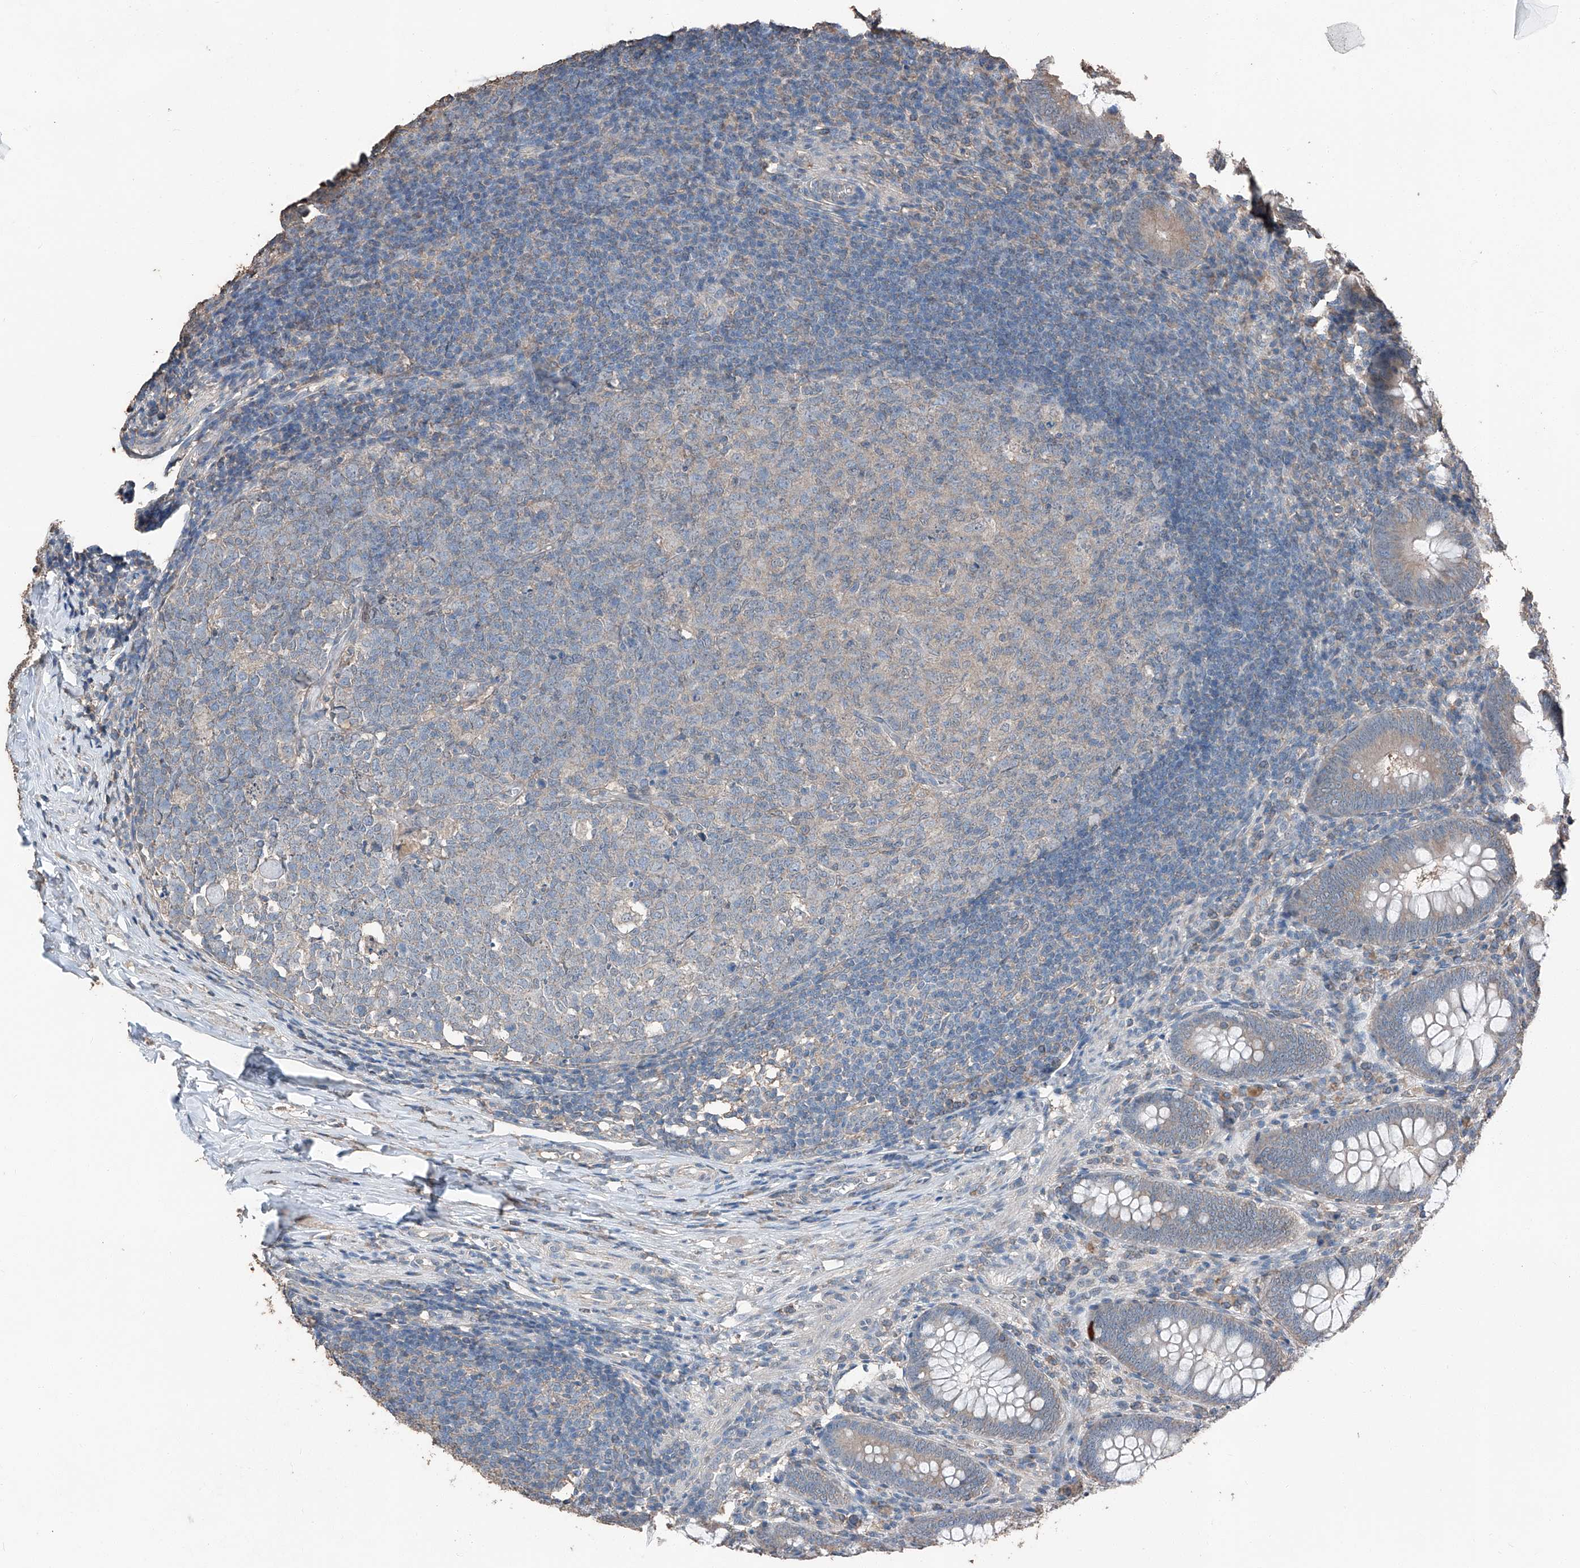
{"staining": {"intensity": "negative", "quantity": "none", "location": "none"}, "tissue": "appendix", "cell_type": "Glandular cells", "image_type": "normal", "snomed": [{"axis": "morphology", "description": "Normal tissue, NOS"}, {"axis": "topography", "description": "Appendix"}], "caption": "Histopathology image shows no protein staining in glandular cells of unremarkable appendix. The staining is performed using DAB brown chromogen with nuclei counter-stained in using hematoxylin.", "gene": "MAMLD1", "patient": {"sex": "male", "age": 14}}